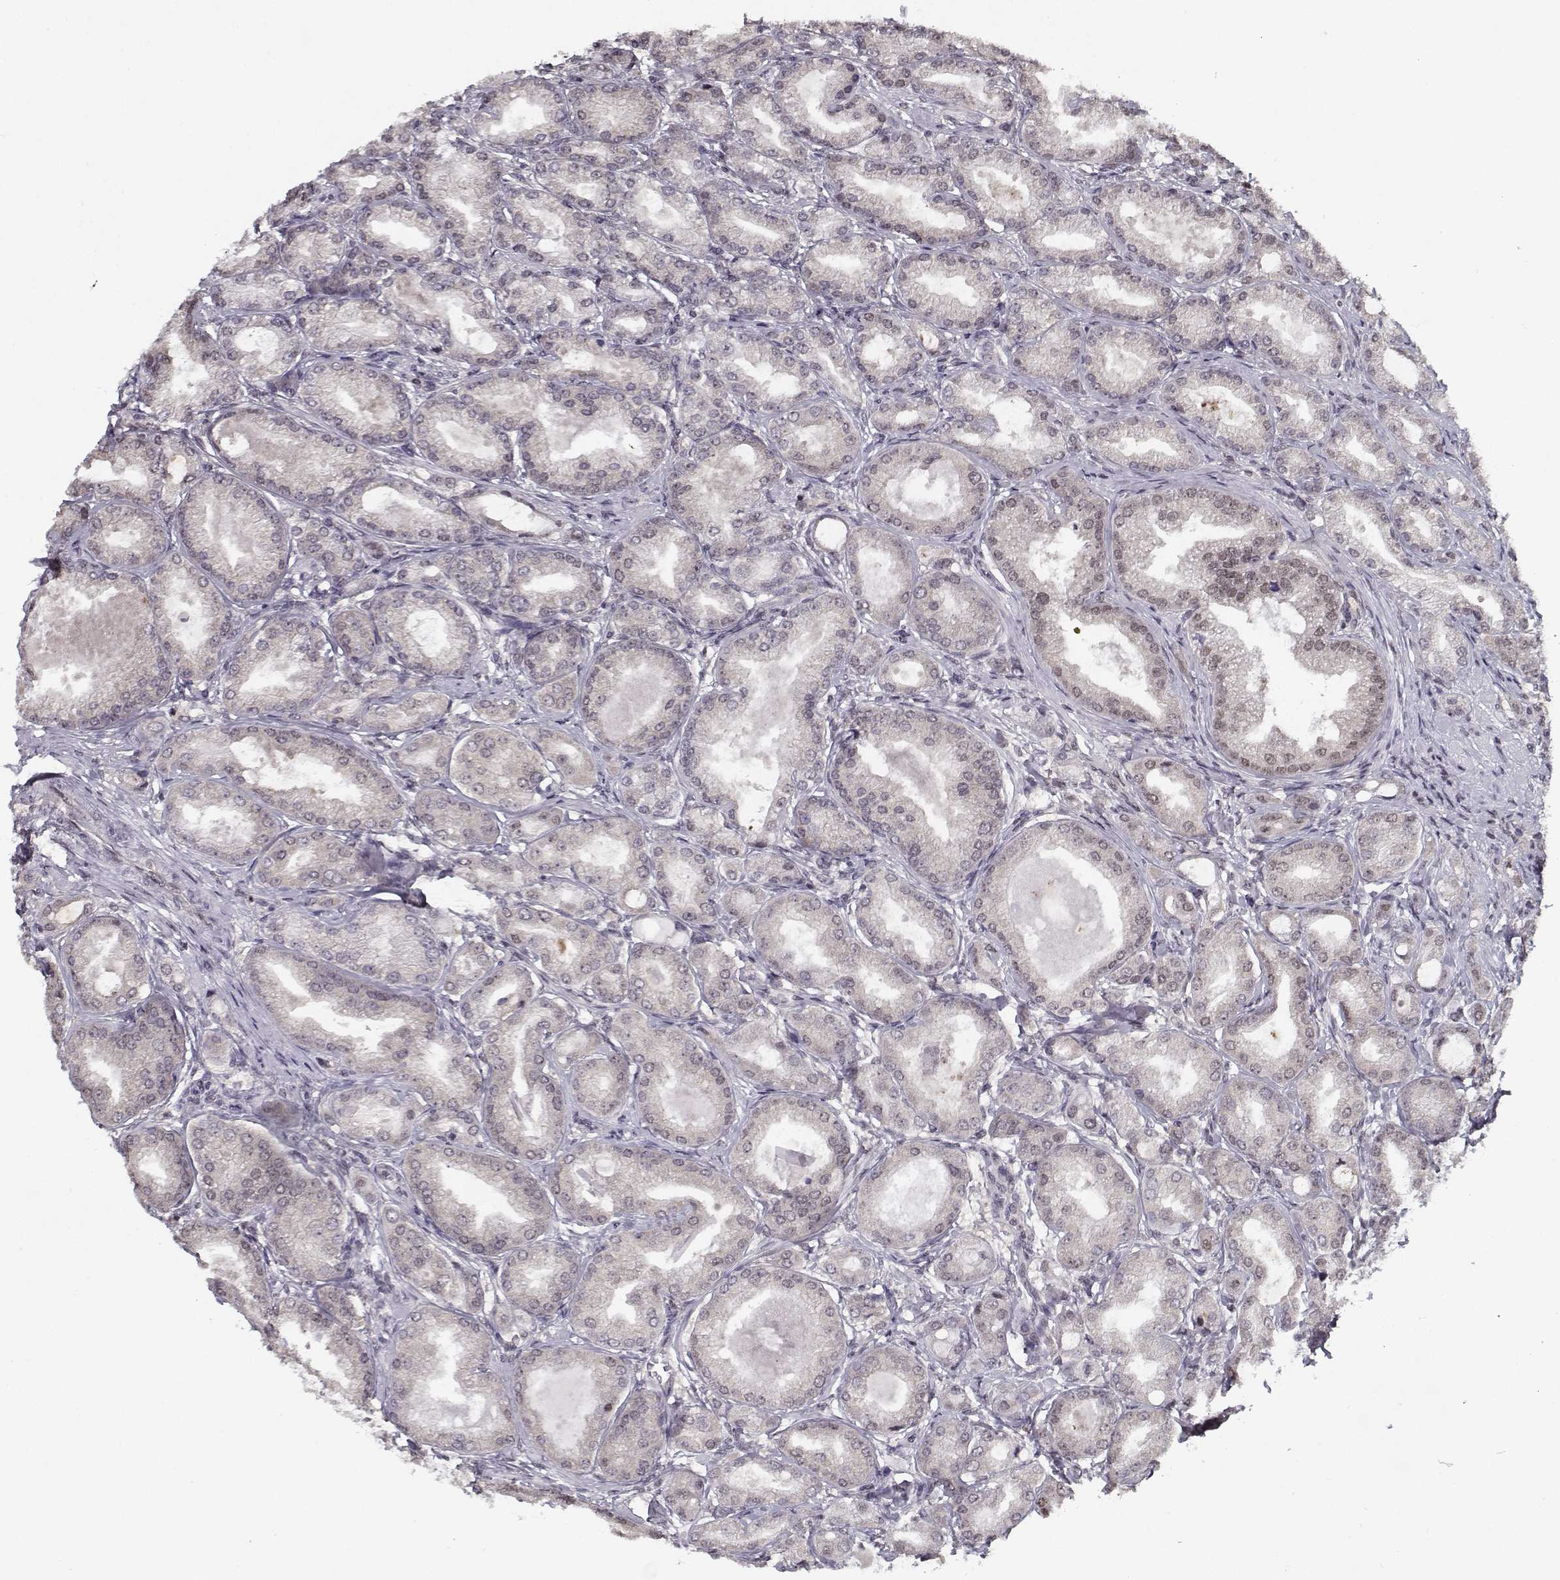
{"staining": {"intensity": "negative", "quantity": "none", "location": "none"}, "tissue": "prostate cancer", "cell_type": "Tumor cells", "image_type": "cancer", "snomed": [{"axis": "morphology", "description": "Adenocarcinoma, NOS"}, {"axis": "topography", "description": "Prostate and seminal vesicle, NOS"}, {"axis": "topography", "description": "Prostate"}], "caption": "A photomicrograph of human prostate adenocarcinoma is negative for staining in tumor cells.", "gene": "TESPA1", "patient": {"sex": "male", "age": 77}}